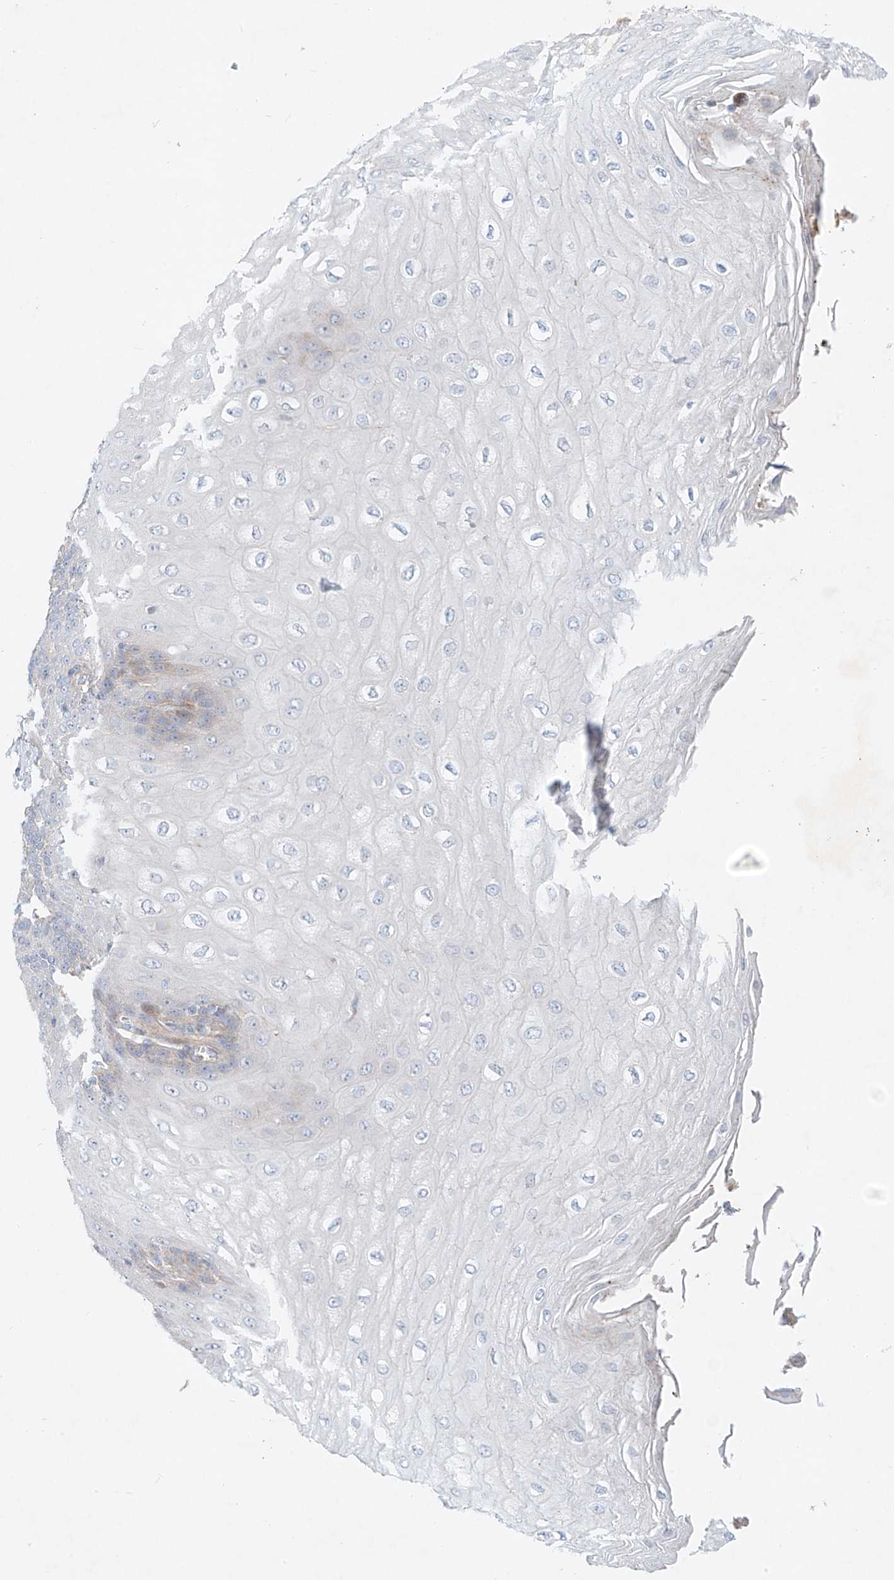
{"staining": {"intensity": "moderate", "quantity": "<25%", "location": "cytoplasmic/membranous"}, "tissue": "esophagus", "cell_type": "Squamous epithelial cells", "image_type": "normal", "snomed": [{"axis": "morphology", "description": "Normal tissue, NOS"}, {"axis": "topography", "description": "Esophagus"}], "caption": "Protein staining shows moderate cytoplasmic/membranous positivity in approximately <25% of squamous epithelial cells in normal esophagus.", "gene": "AJM1", "patient": {"sex": "male", "age": 60}}